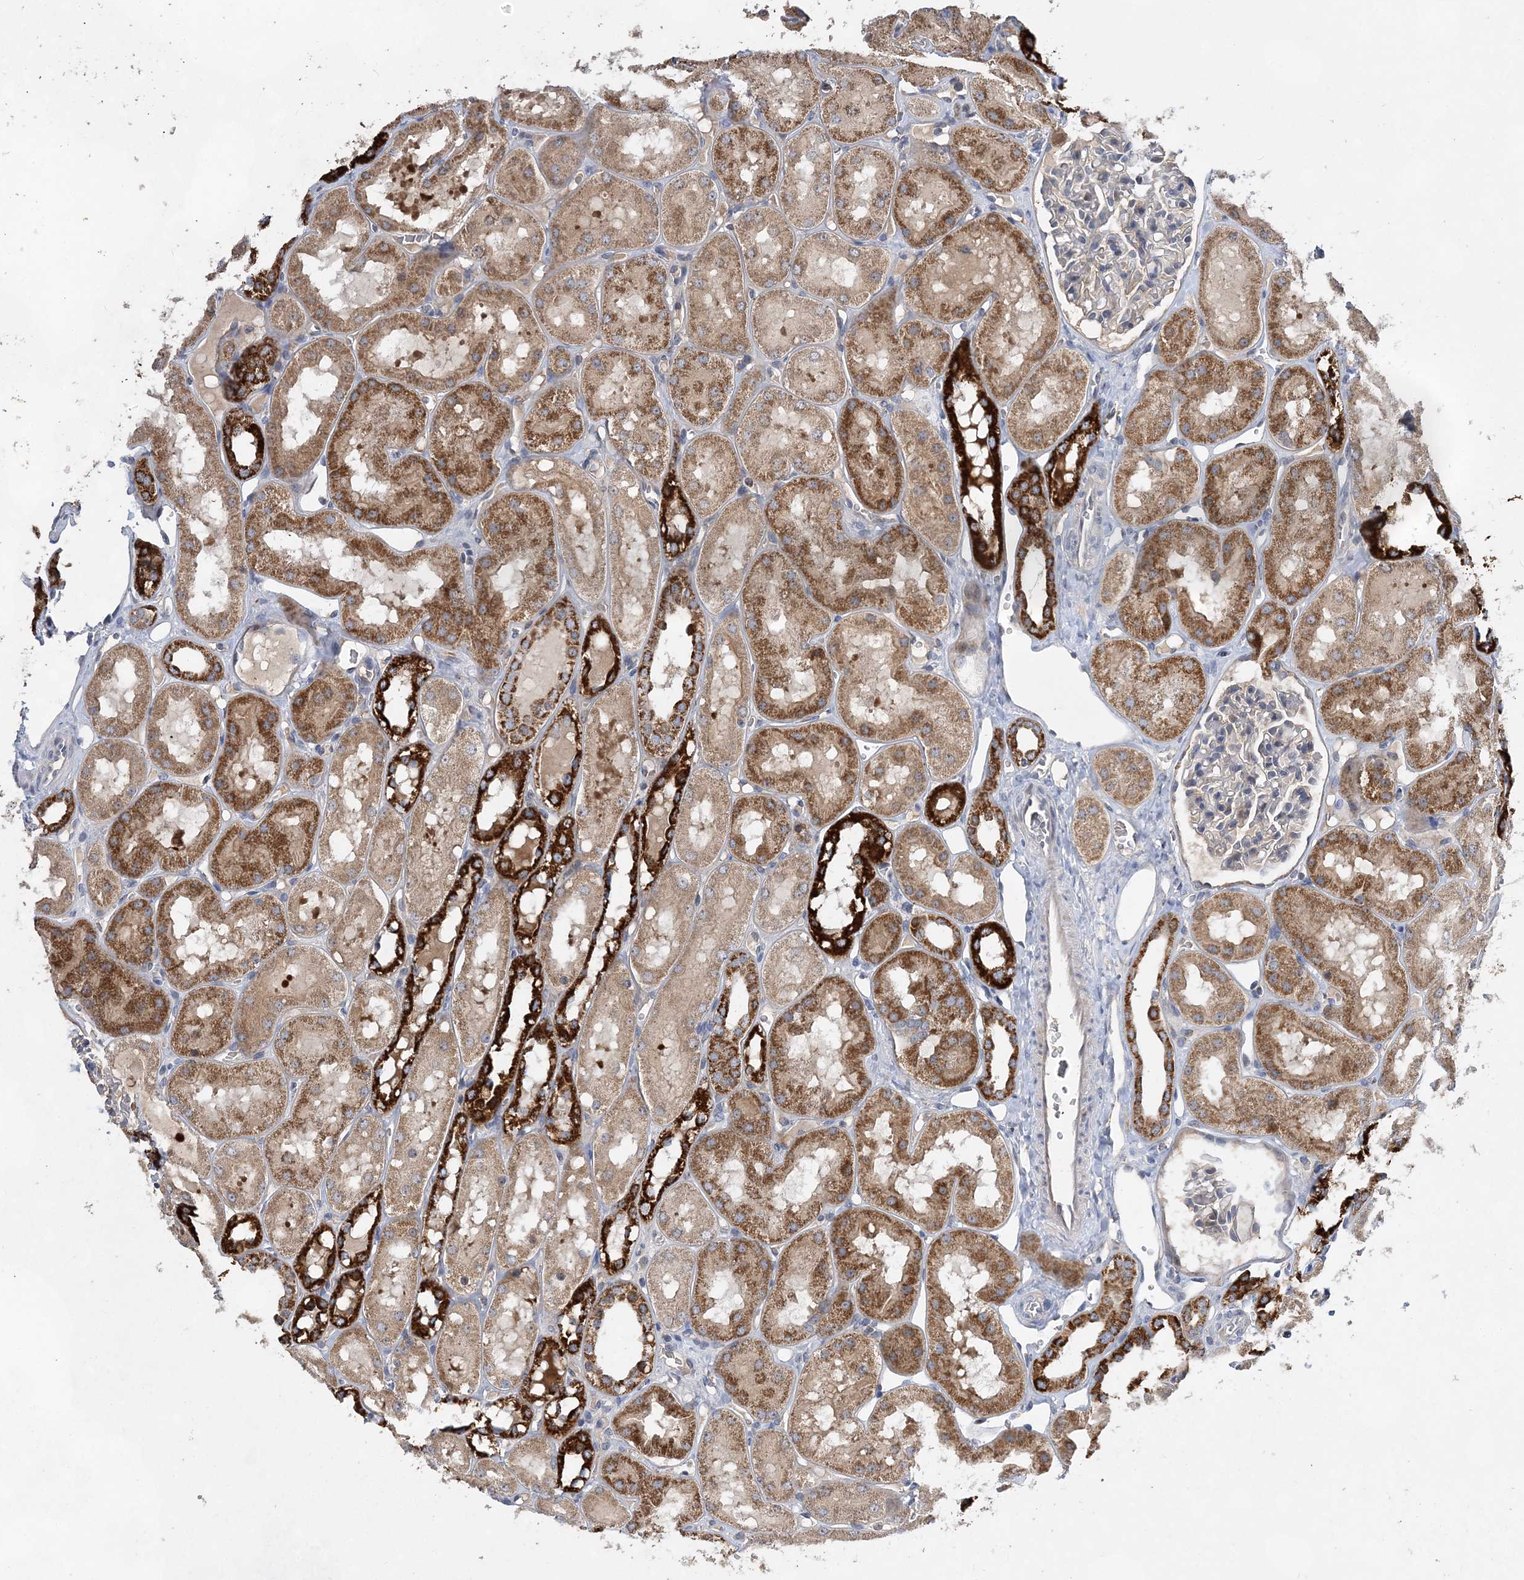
{"staining": {"intensity": "negative", "quantity": "none", "location": "none"}, "tissue": "kidney", "cell_type": "Cells in glomeruli", "image_type": "normal", "snomed": [{"axis": "morphology", "description": "Normal tissue, NOS"}, {"axis": "topography", "description": "Kidney"}, {"axis": "topography", "description": "Urinary bladder"}], "caption": "Human kidney stained for a protein using immunohistochemistry exhibits no staining in cells in glomeruli.", "gene": "TRAPPC13", "patient": {"sex": "male", "age": 16}}